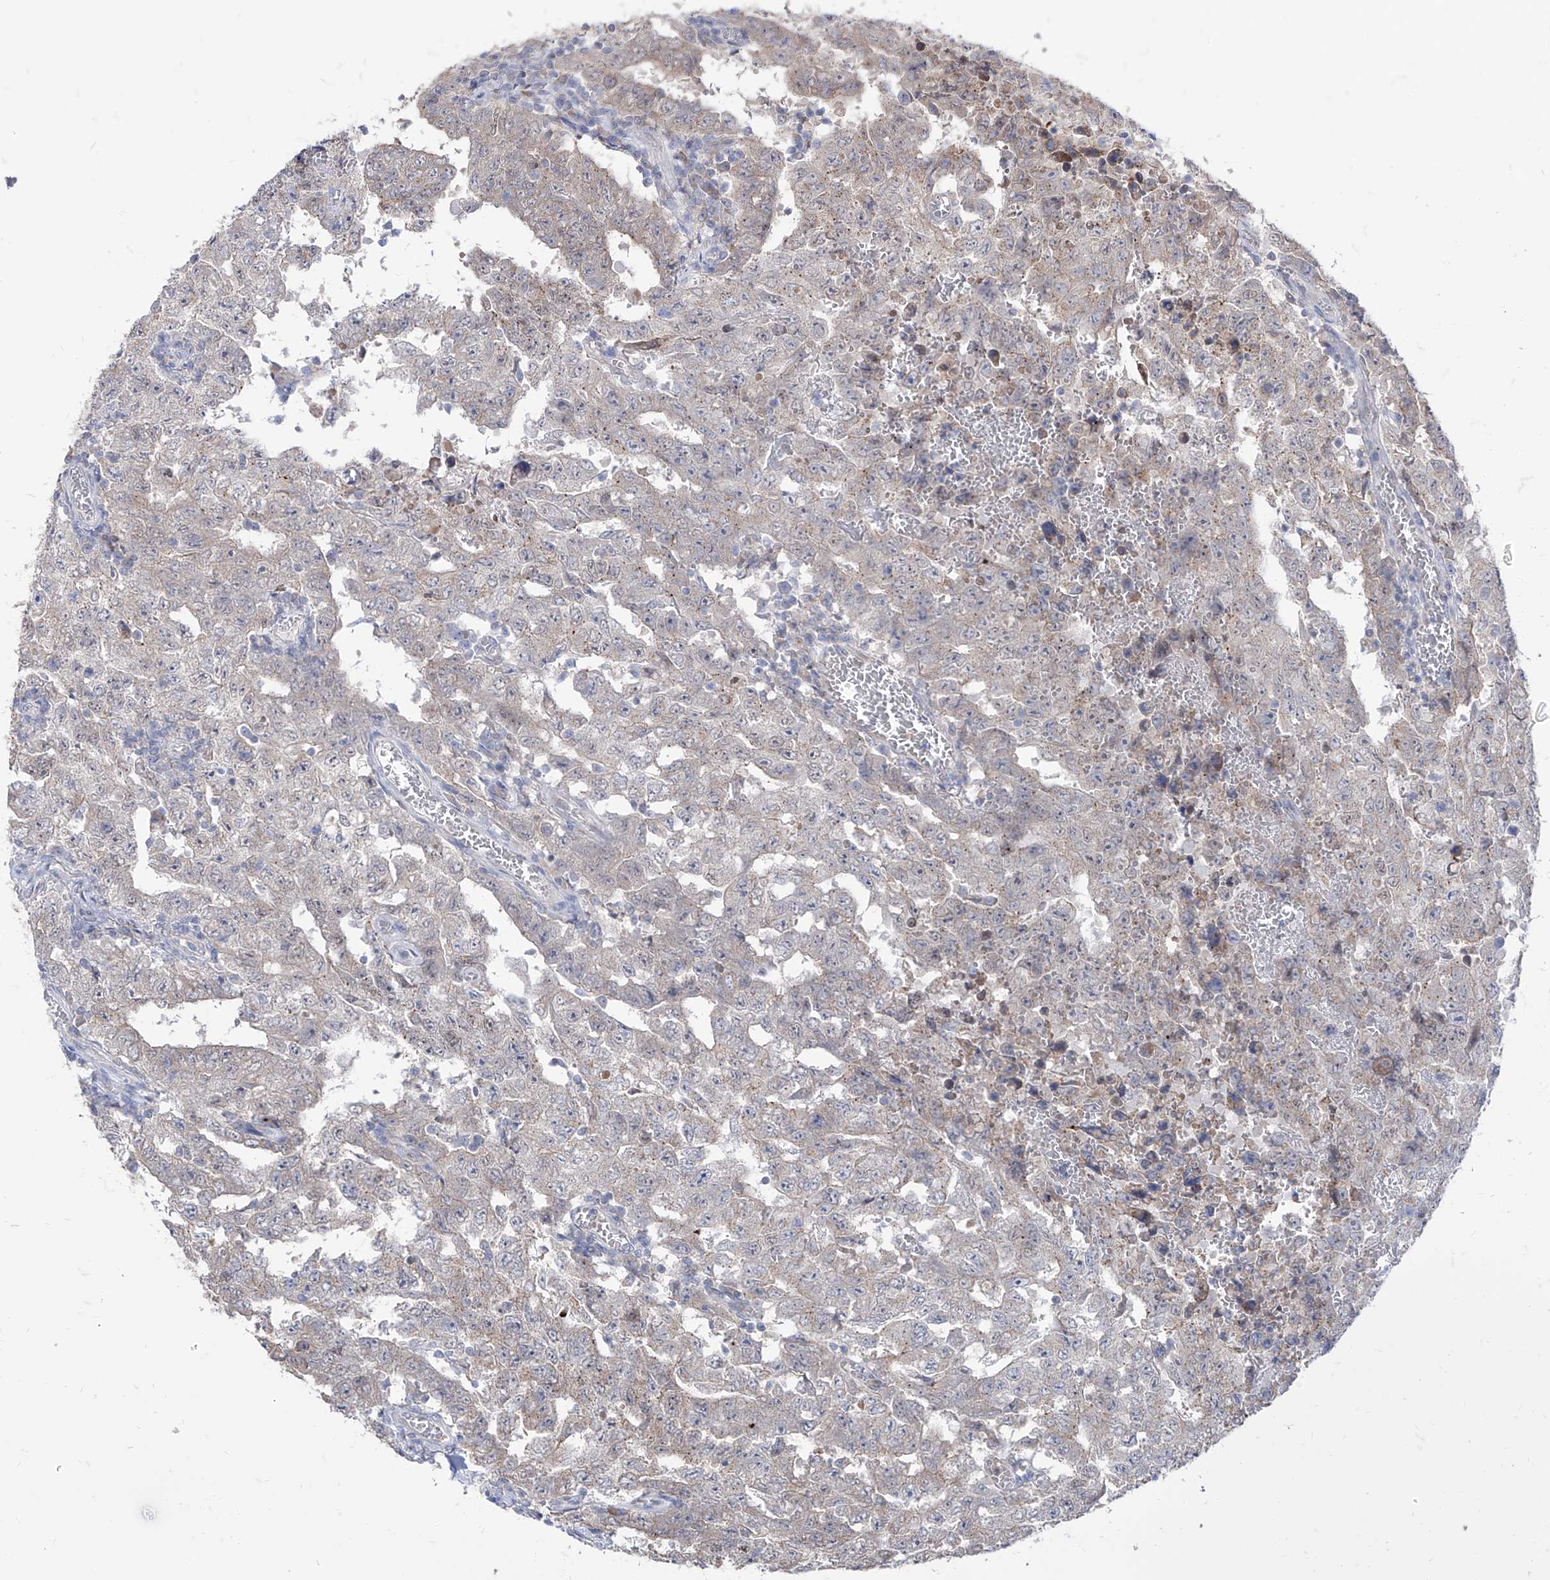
{"staining": {"intensity": "negative", "quantity": "none", "location": "none"}, "tissue": "testis cancer", "cell_type": "Tumor cells", "image_type": "cancer", "snomed": [{"axis": "morphology", "description": "Carcinoma, Embryonal, NOS"}, {"axis": "topography", "description": "Testis"}], "caption": "Immunohistochemistry of human testis cancer demonstrates no positivity in tumor cells.", "gene": "BROX", "patient": {"sex": "male", "age": 26}}